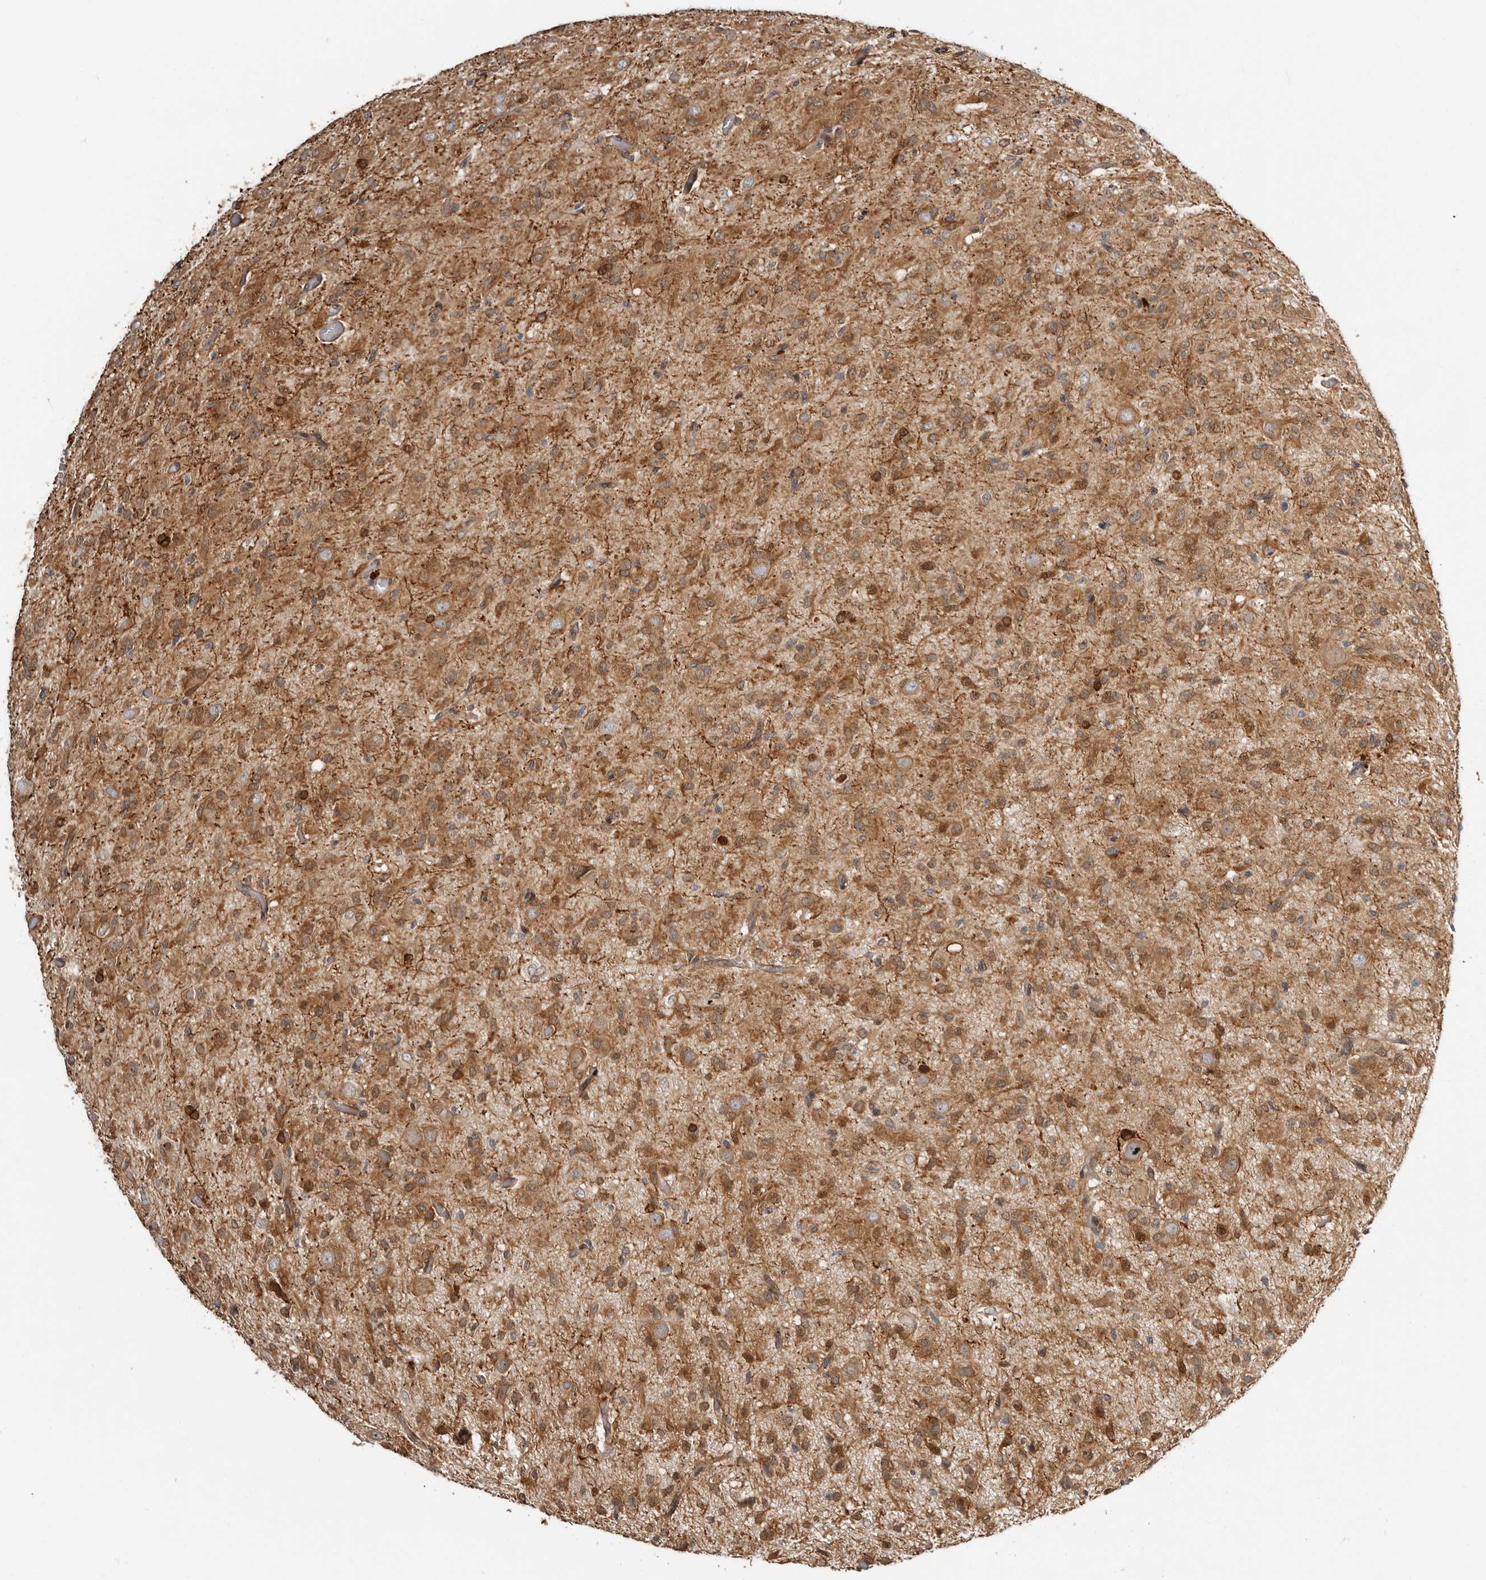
{"staining": {"intensity": "moderate", "quantity": ">75%", "location": "cytoplasmic/membranous"}, "tissue": "glioma", "cell_type": "Tumor cells", "image_type": "cancer", "snomed": [{"axis": "morphology", "description": "Glioma, malignant, High grade"}, {"axis": "topography", "description": "Brain"}], "caption": "A micrograph of human malignant glioma (high-grade) stained for a protein shows moderate cytoplasmic/membranous brown staining in tumor cells.", "gene": "SBDS", "patient": {"sex": "female", "age": 59}}